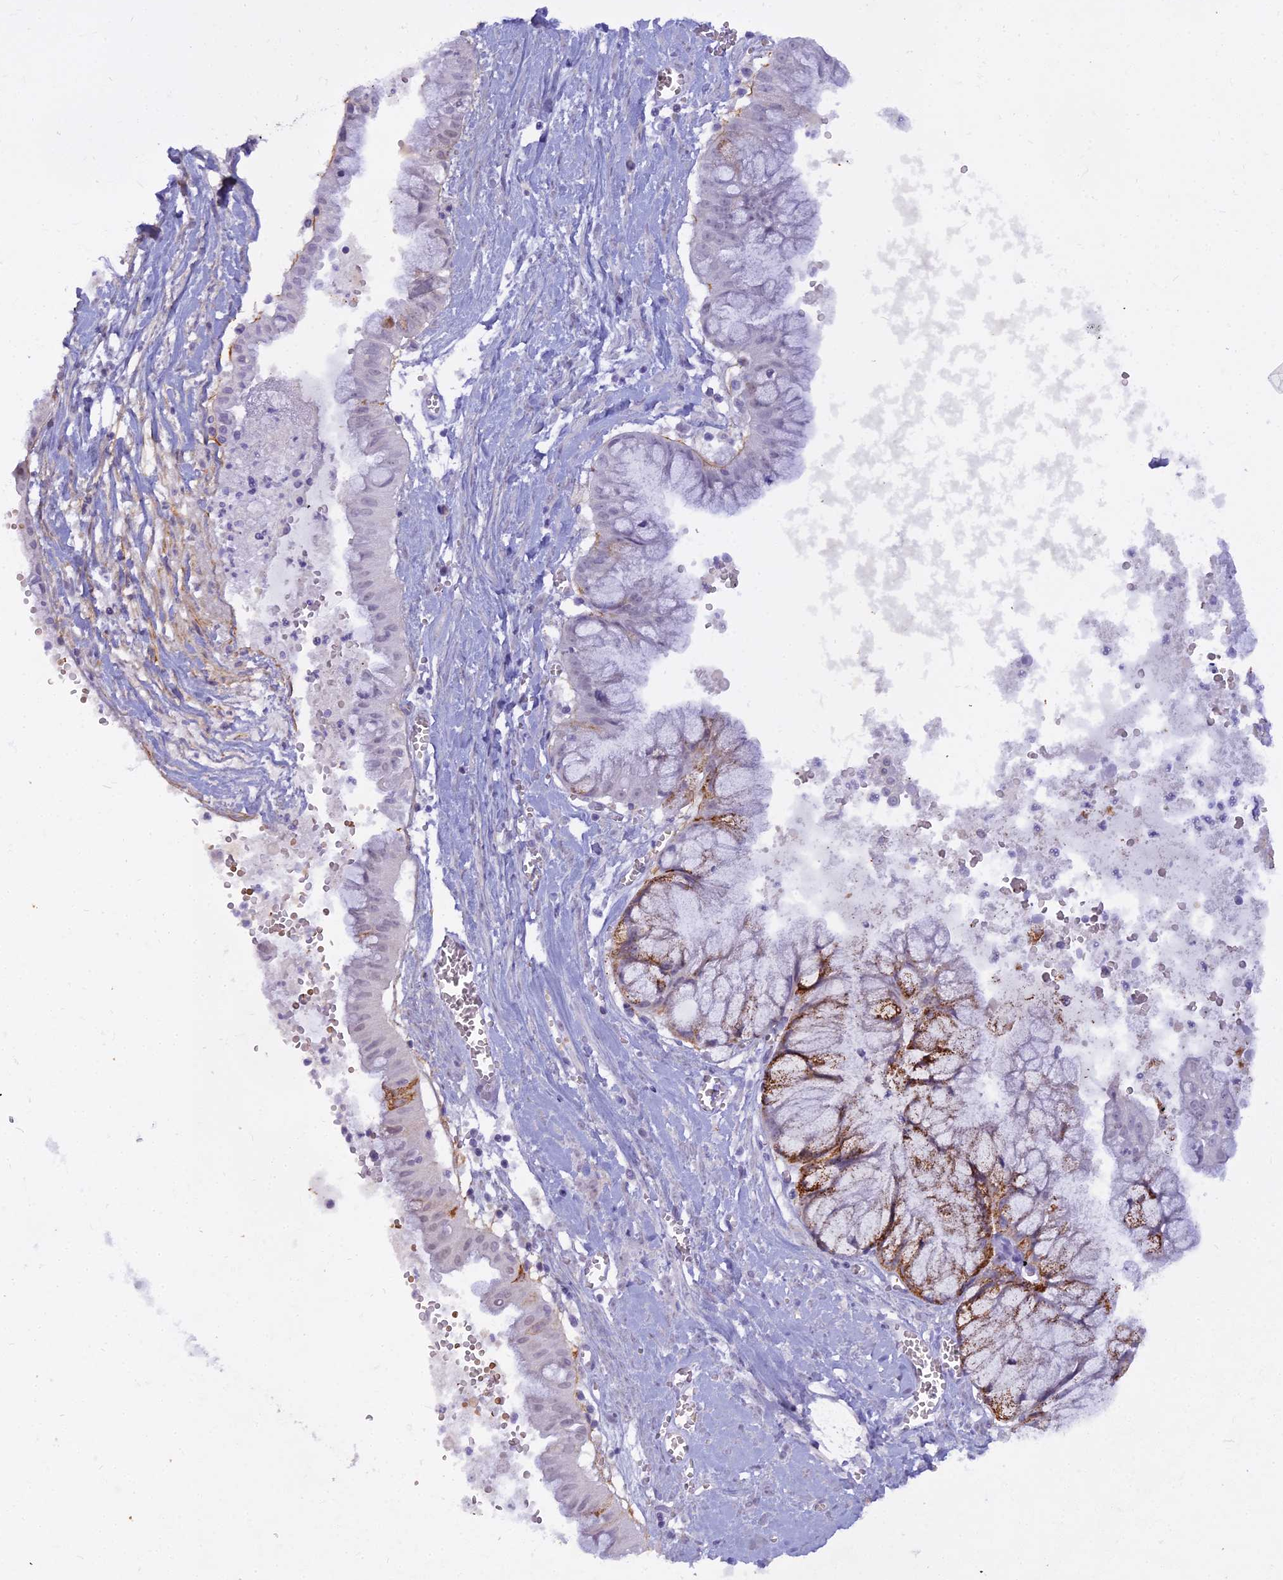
{"staining": {"intensity": "moderate", "quantity": "25%-75%", "location": "cytoplasmic/membranous"}, "tissue": "ovarian cancer", "cell_type": "Tumor cells", "image_type": "cancer", "snomed": [{"axis": "morphology", "description": "Cystadenocarcinoma, mucinous, NOS"}, {"axis": "topography", "description": "Ovary"}], "caption": "Ovarian cancer (mucinous cystadenocarcinoma) tissue exhibits moderate cytoplasmic/membranous positivity in about 25%-75% of tumor cells", "gene": "OSTN", "patient": {"sex": "female", "age": 70}}